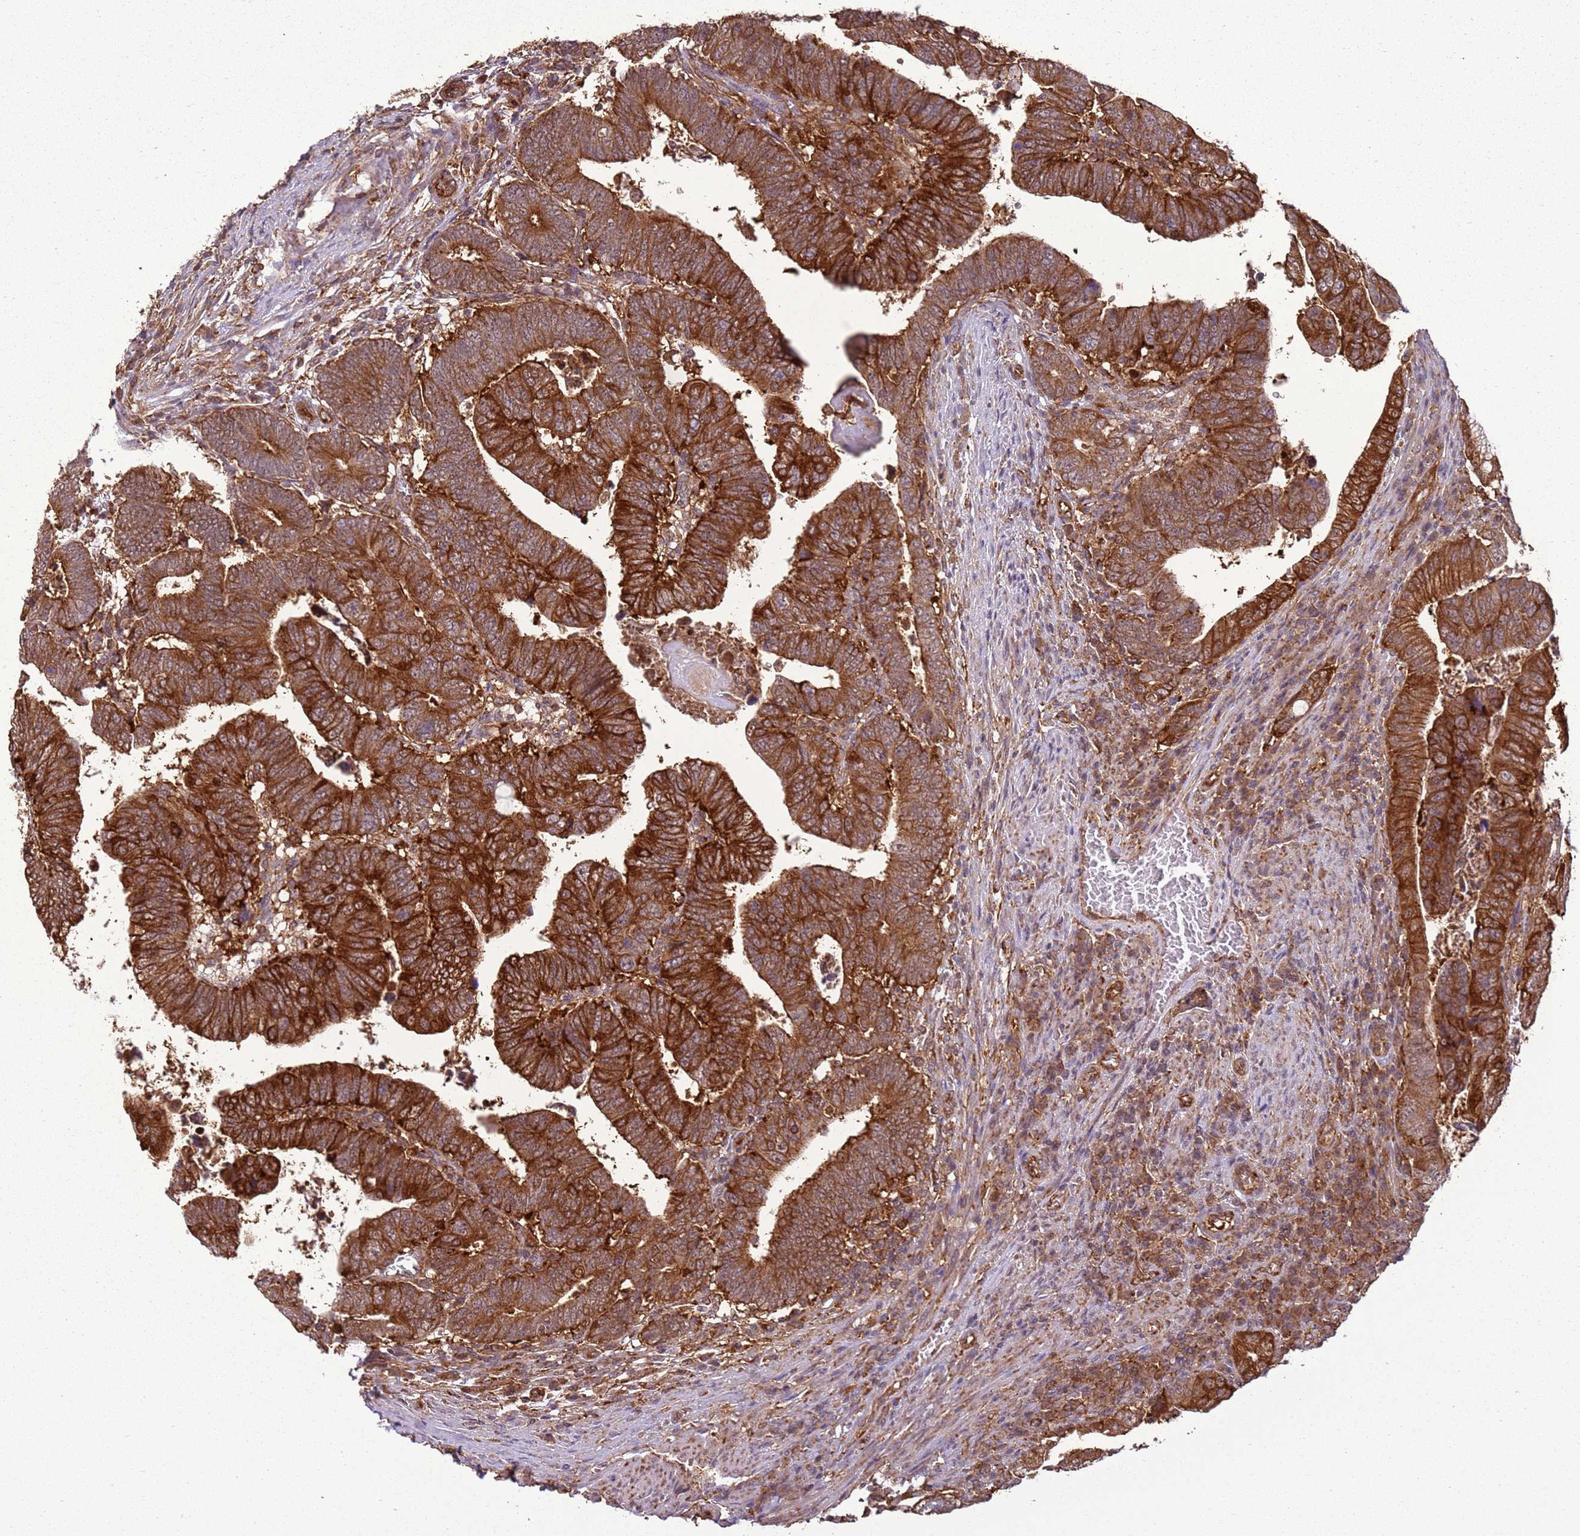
{"staining": {"intensity": "strong", "quantity": ">75%", "location": "cytoplasmic/membranous"}, "tissue": "colorectal cancer", "cell_type": "Tumor cells", "image_type": "cancer", "snomed": [{"axis": "morphology", "description": "Normal tissue, NOS"}, {"axis": "morphology", "description": "Adenocarcinoma, NOS"}, {"axis": "topography", "description": "Rectum"}], "caption": "This is an image of immunohistochemistry staining of colorectal cancer (adenocarcinoma), which shows strong staining in the cytoplasmic/membranous of tumor cells.", "gene": "GABRE", "patient": {"sex": "female", "age": 65}}